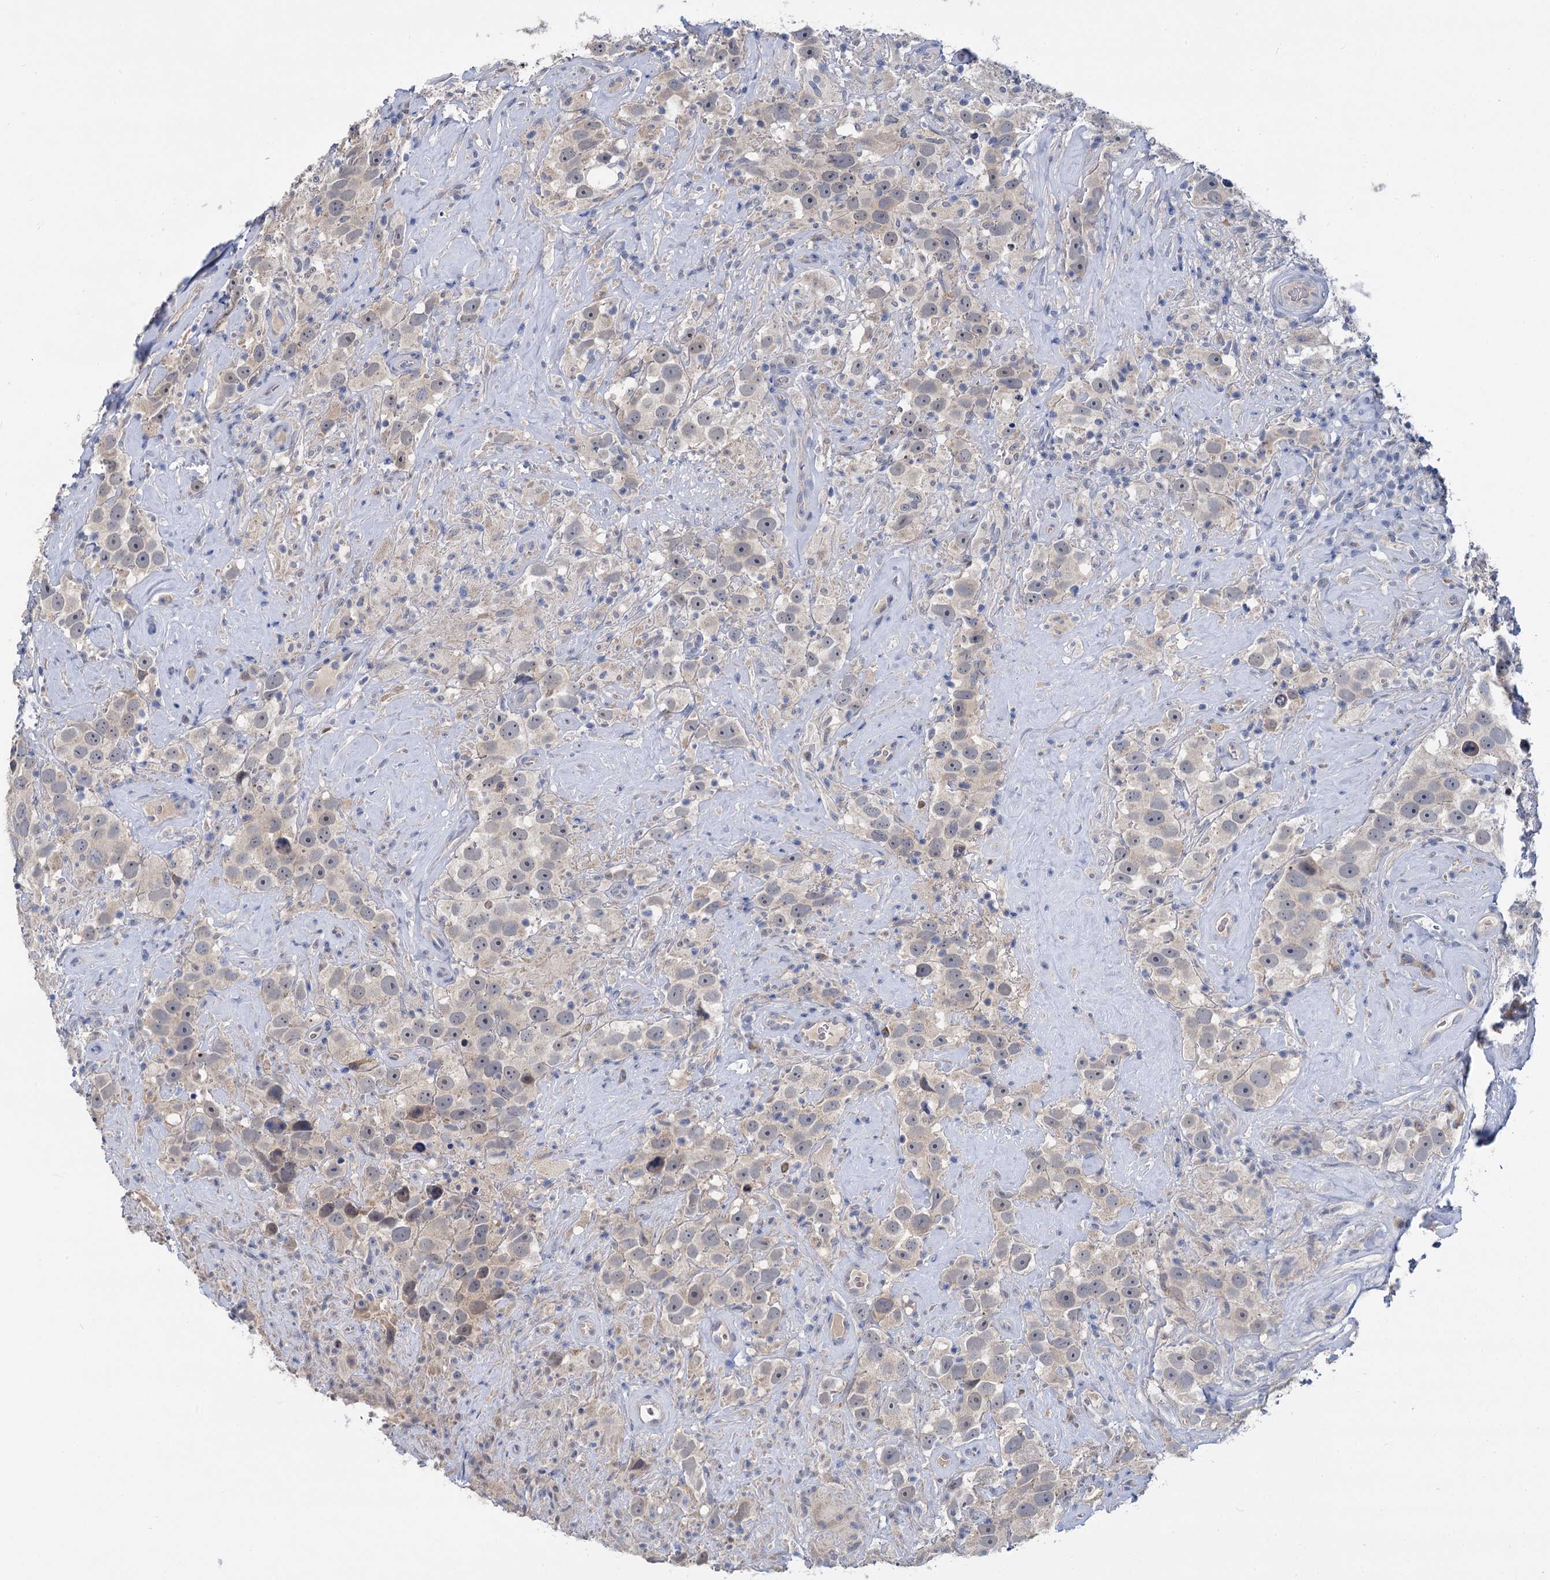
{"staining": {"intensity": "negative", "quantity": "none", "location": "none"}, "tissue": "testis cancer", "cell_type": "Tumor cells", "image_type": "cancer", "snomed": [{"axis": "morphology", "description": "Seminoma, NOS"}, {"axis": "topography", "description": "Testis"}], "caption": "Testis seminoma stained for a protein using immunohistochemistry reveals no expression tumor cells.", "gene": "ANKRD42", "patient": {"sex": "male", "age": 49}}